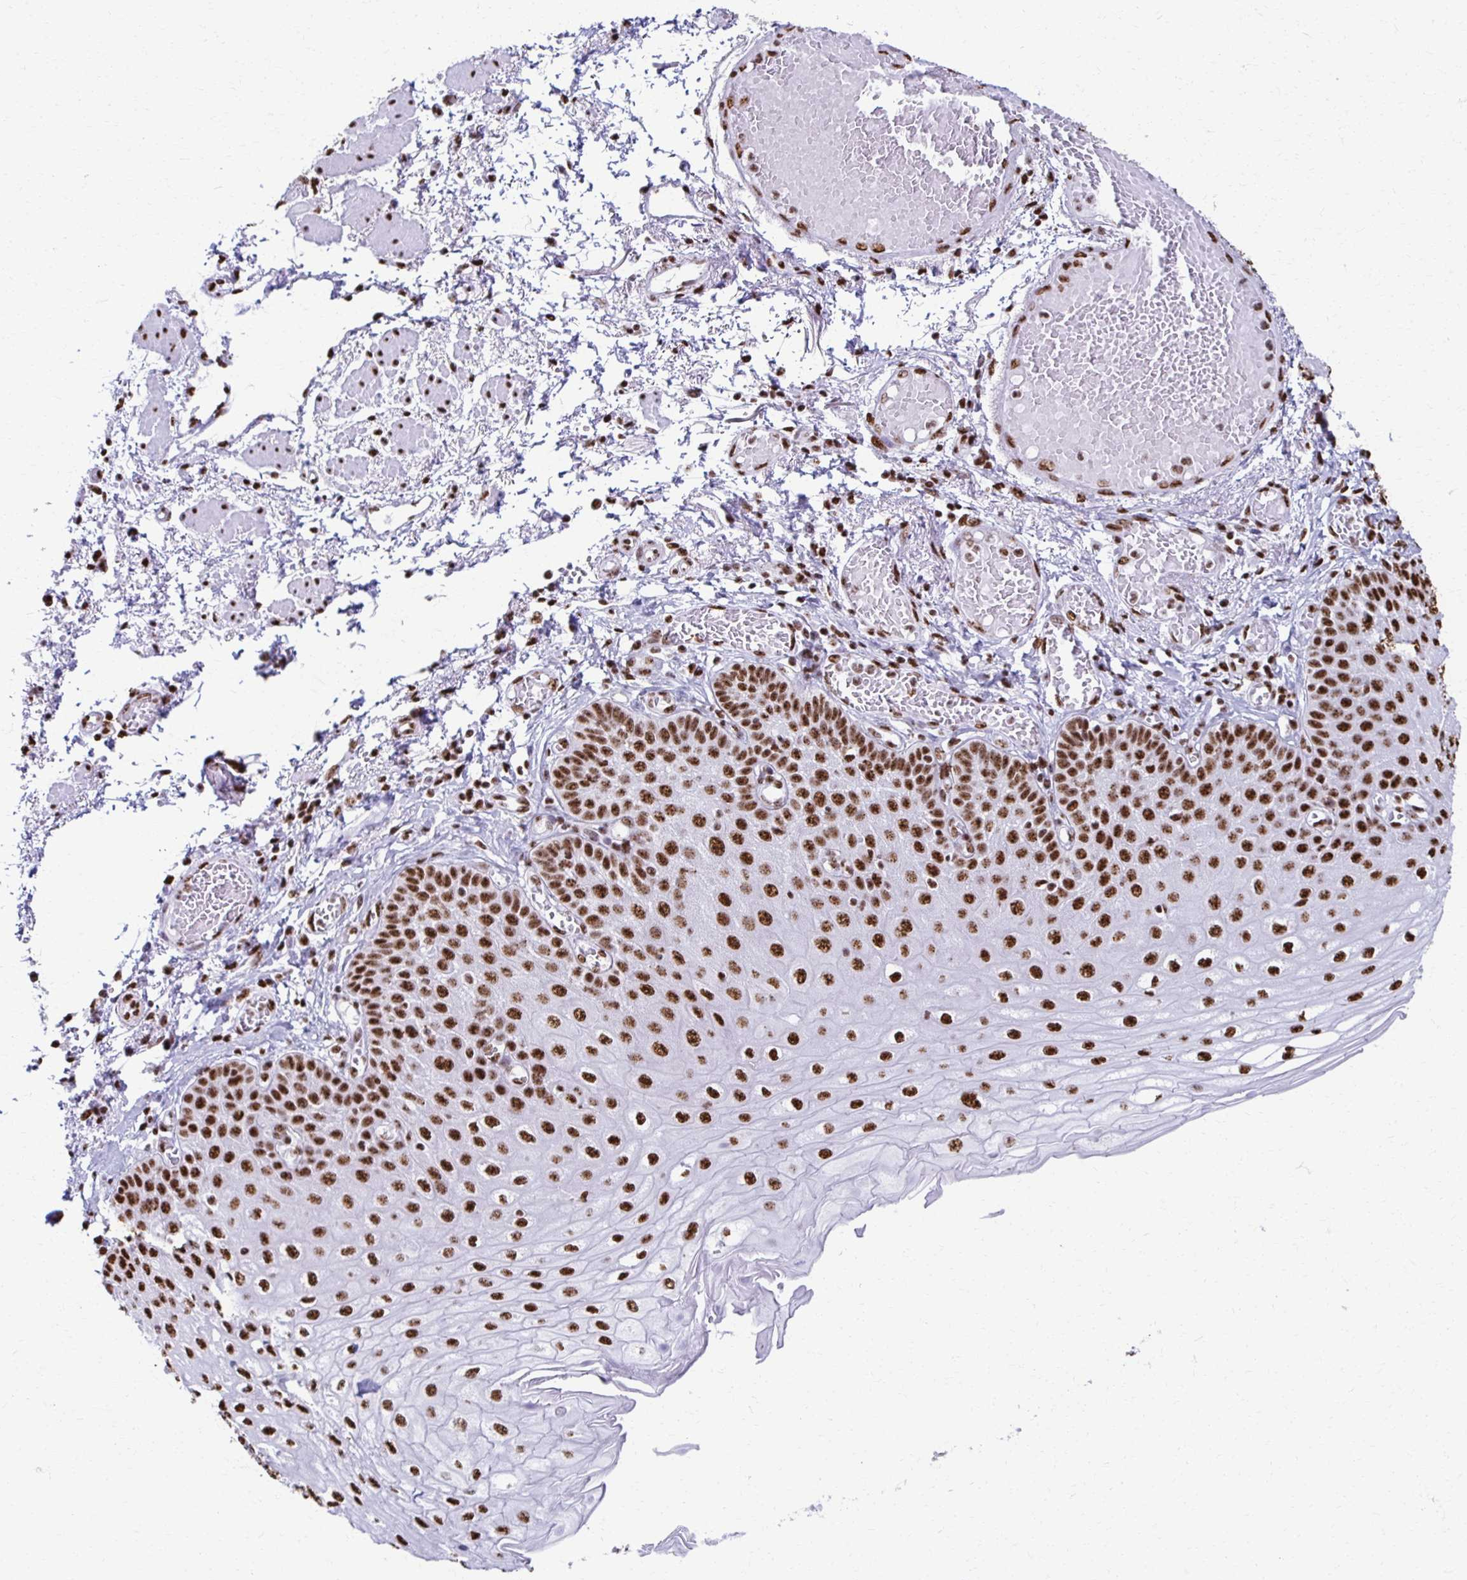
{"staining": {"intensity": "strong", "quantity": ">75%", "location": "nuclear"}, "tissue": "esophagus", "cell_type": "Squamous epithelial cells", "image_type": "normal", "snomed": [{"axis": "morphology", "description": "Normal tissue, NOS"}, {"axis": "morphology", "description": "Adenocarcinoma, NOS"}, {"axis": "topography", "description": "Esophagus"}], "caption": "Immunohistochemistry image of benign esophagus stained for a protein (brown), which shows high levels of strong nuclear positivity in about >75% of squamous epithelial cells.", "gene": "NONO", "patient": {"sex": "male", "age": 81}}